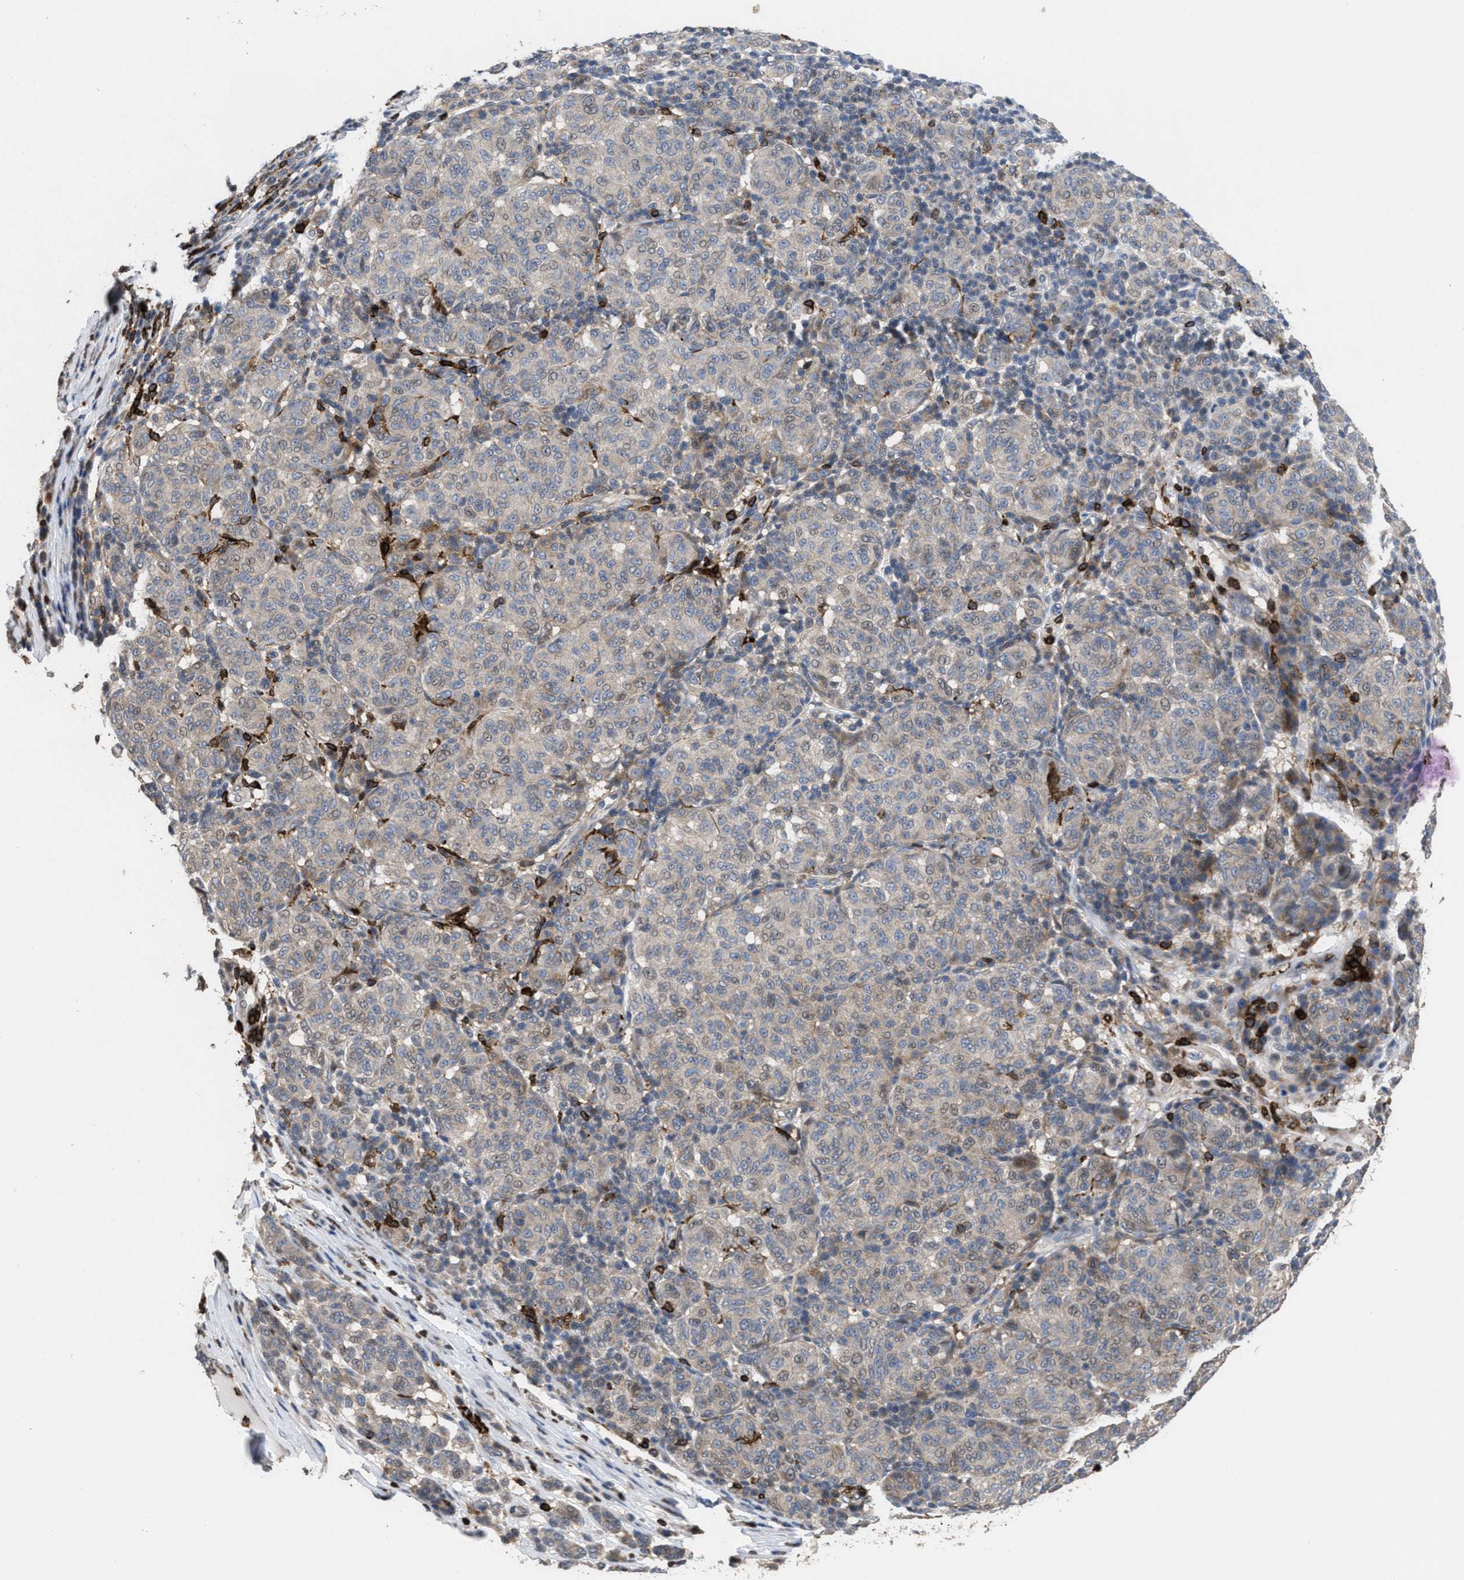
{"staining": {"intensity": "moderate", "quantity": "<25%", "location": "cytoplasmic/membranous"}, "tissue": "melanoma", "cell_type": "Tumor cells", "image_type": "cancer", "snomed": [{"axis": "morphology", "description": "Malignant melanoma, NOS"}, {"axis": "topography", "description": "Skin"}], "caption": "Immunohistochemical staining of human melanoma displays moderate cytoplasmic/membranous protein positivity in about <25% of tumor cells.", "gene": "PTPRE", "patient": {"sex": "male", "age": 59}}